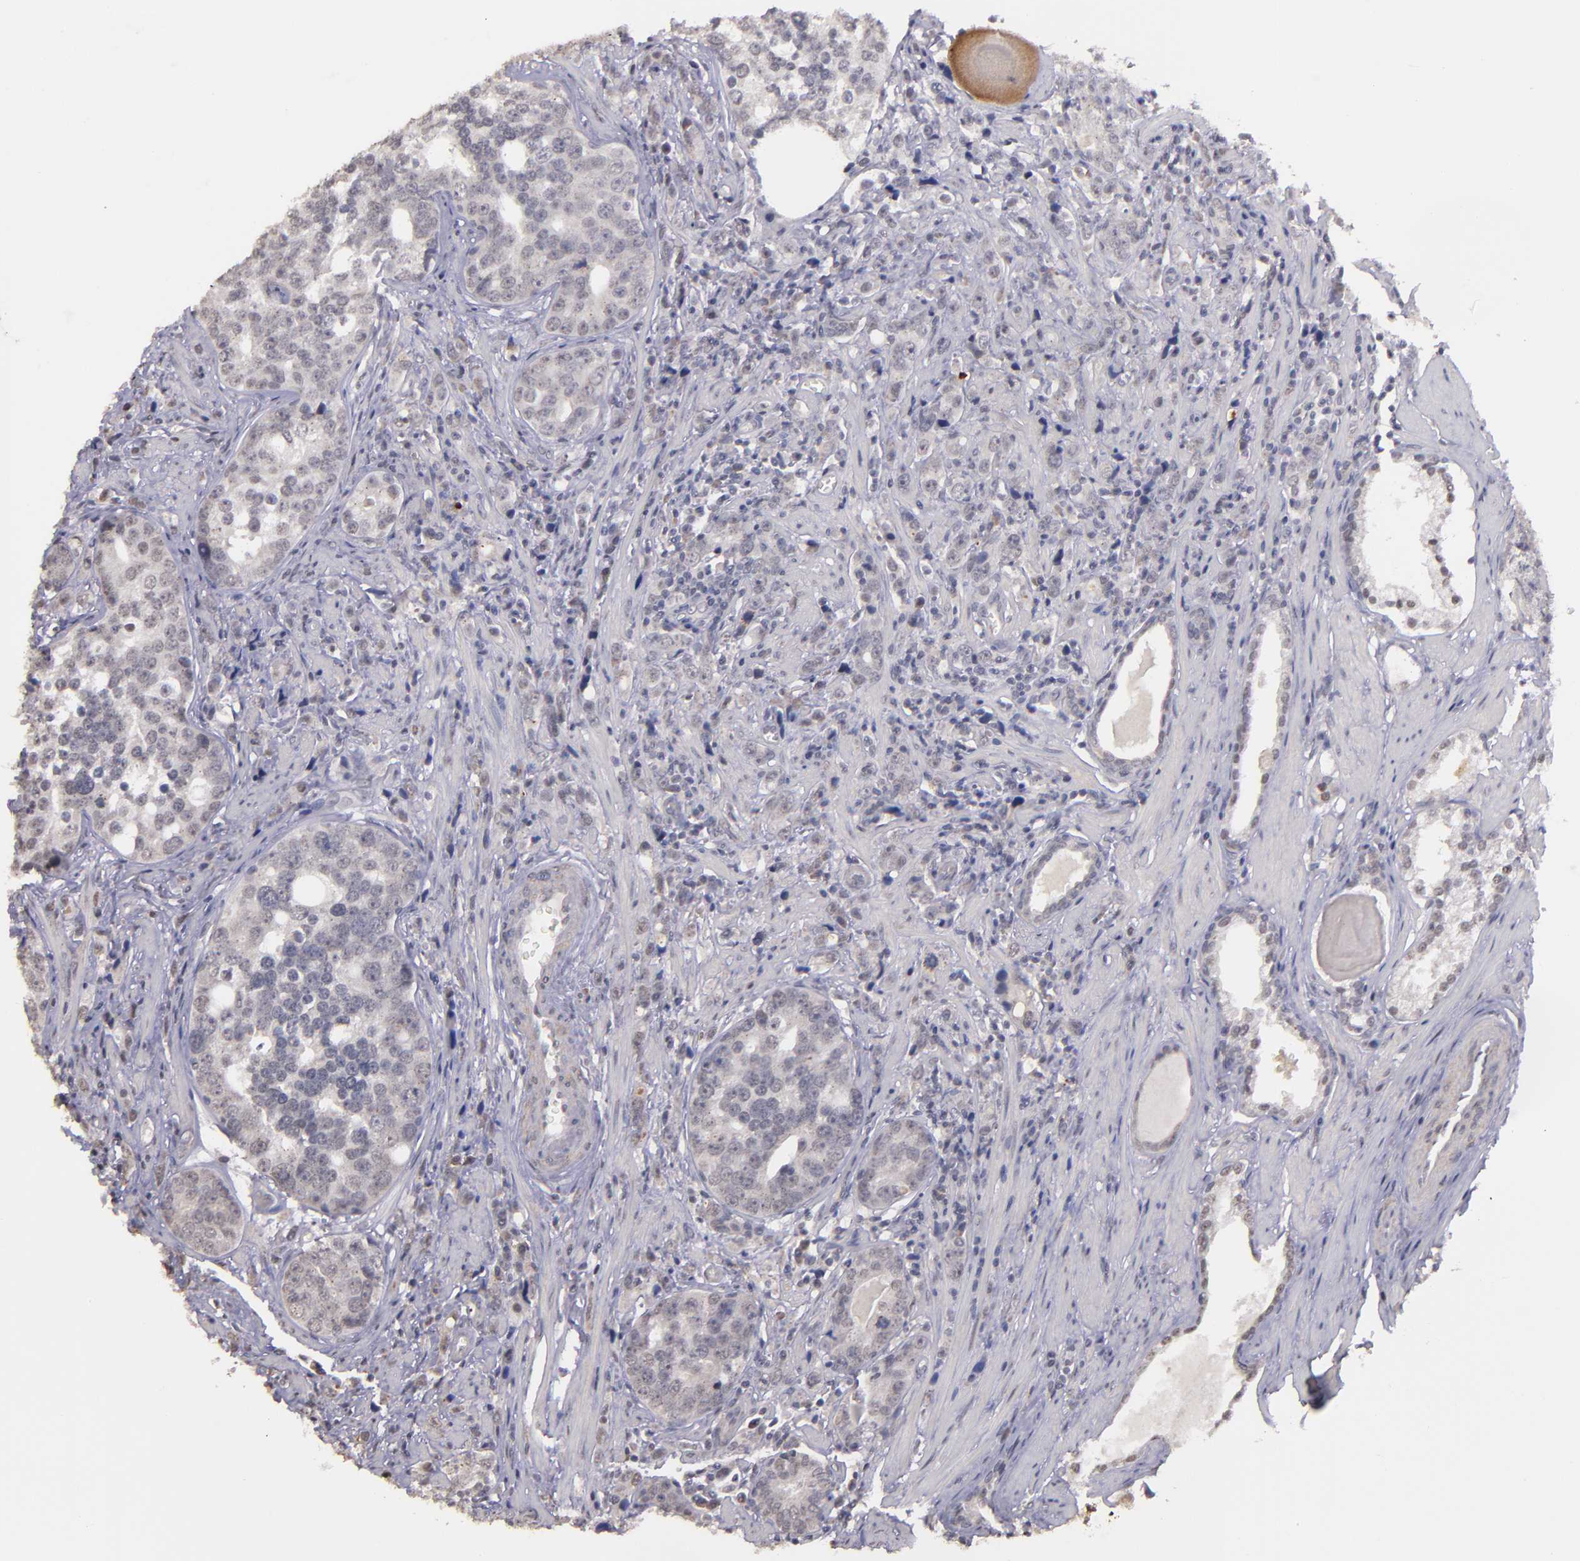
{"staining": {"intensity": "weak", "quantity": "25%-75%", "location": "cytoplasmic/membranous,nuclear"}, "tissue": "prostate cancer", "cell_type": "Tumor cells", "image_type": "cancer", "snomed": [{"axis": "morphology", "description": "Adenocarcinoma, High grade"}, {"axis": "topography", "description": "Prostate"}], "caption": "Immunohistochemistry (IHC) image of neoplastic tissue: human high-grade adenocarcinoma (prostate) stained using IHC reveals low levels of weak protein expression localized specifically in the cytoplasmic/membranous and nuclear of tumor cells, appearing as a cytoplasmic/membranous and nuclear brown color.", "gene": "NRXN3", "patient": {"sex": "male", "age": 71}}